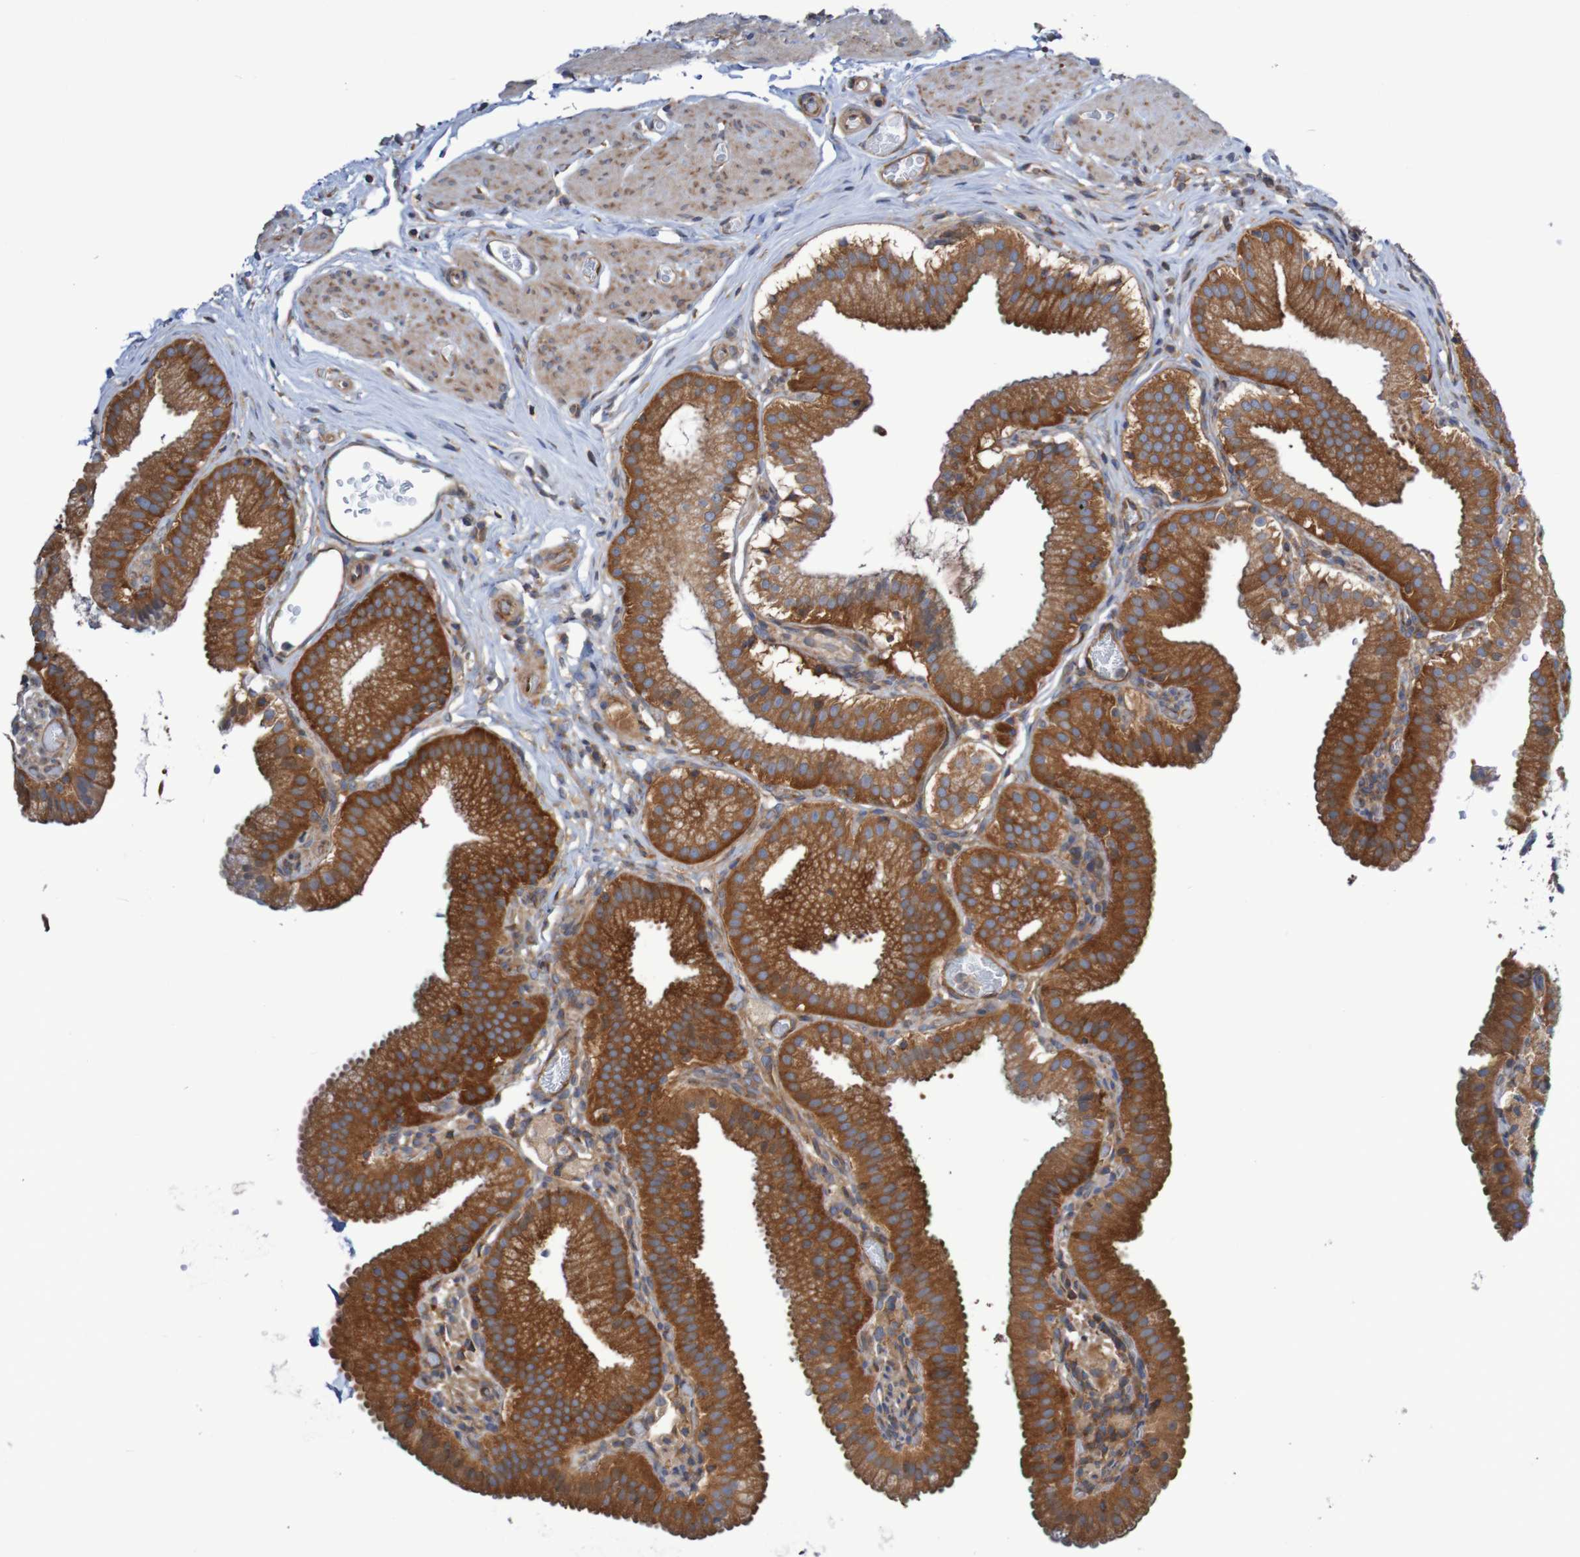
{"staining": {"intensity": "strong", "quantity": ">75%", "location": "cytoplasmic/membranous"}, "tissue": "gallbladder", "cell_type": "Glandular cells", "image_type": "normal", "snomed": [{"axis": "morphology", "description": "Normal tissue, NOS"}, {"axis": "topography", "description": "Gallbladder"}], "caption": "Immunohistochemistry of benign human gallbladder demonstrates high levels of strong cytoplasmic/membranous expression in approximately >75% of glandular cells.", "gene": "LRRC47", "patient": {"sex": "male", "age": 54}}